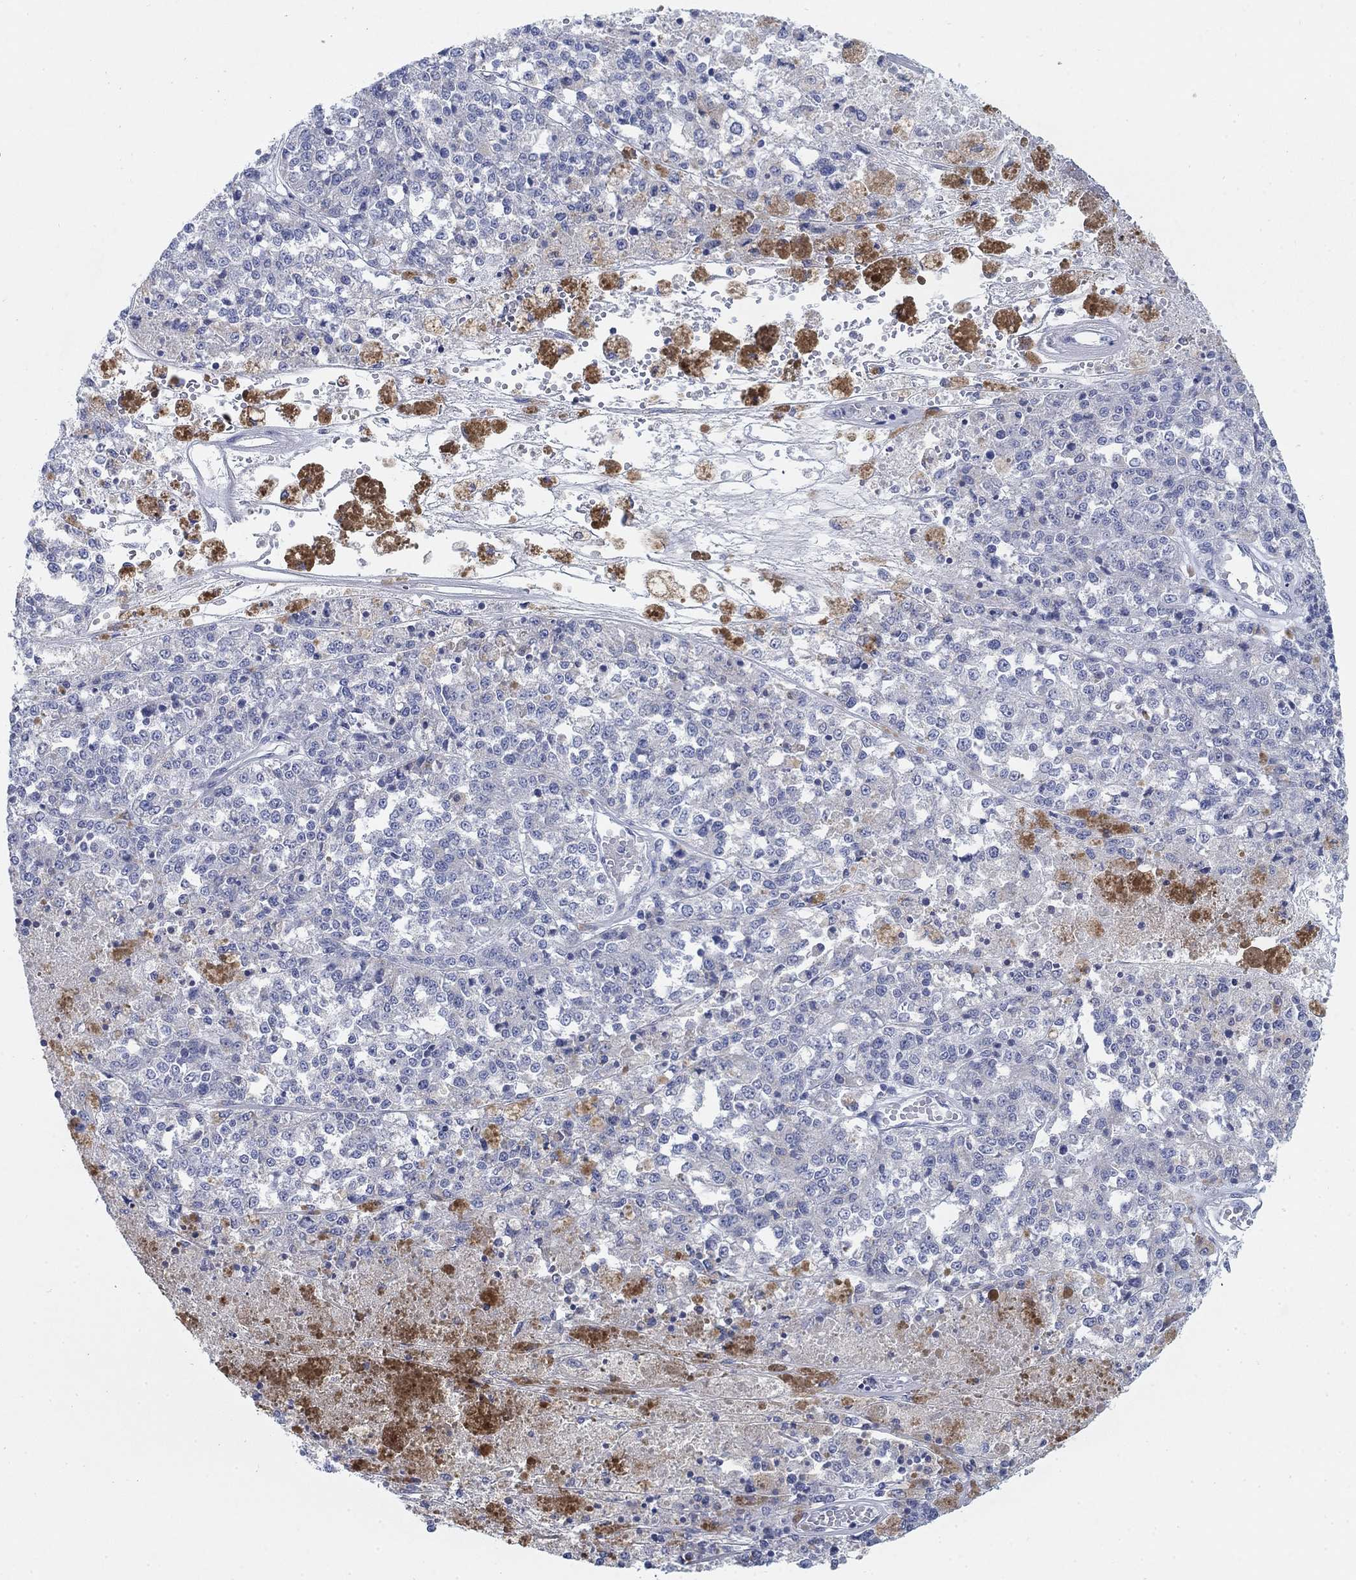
{"staining": {"intensity": "negative", "quantity": "none", "location": "none"}, "tissue": "melanoma", "cell_type": "Tumor cells", "image_type": "cancer", "snomed": [{"axis": "morphology", "description": "Malignant melanoma, Metastatic site"}, {"axis": "topography", "description": "Lymph node"}], "caption": "The histopathology image shows no significant expression in tumor cells of malignant melanoma (metastatic site).", "gene": "SCCPDH", "patient": {"sex": "female", "age": 64}}